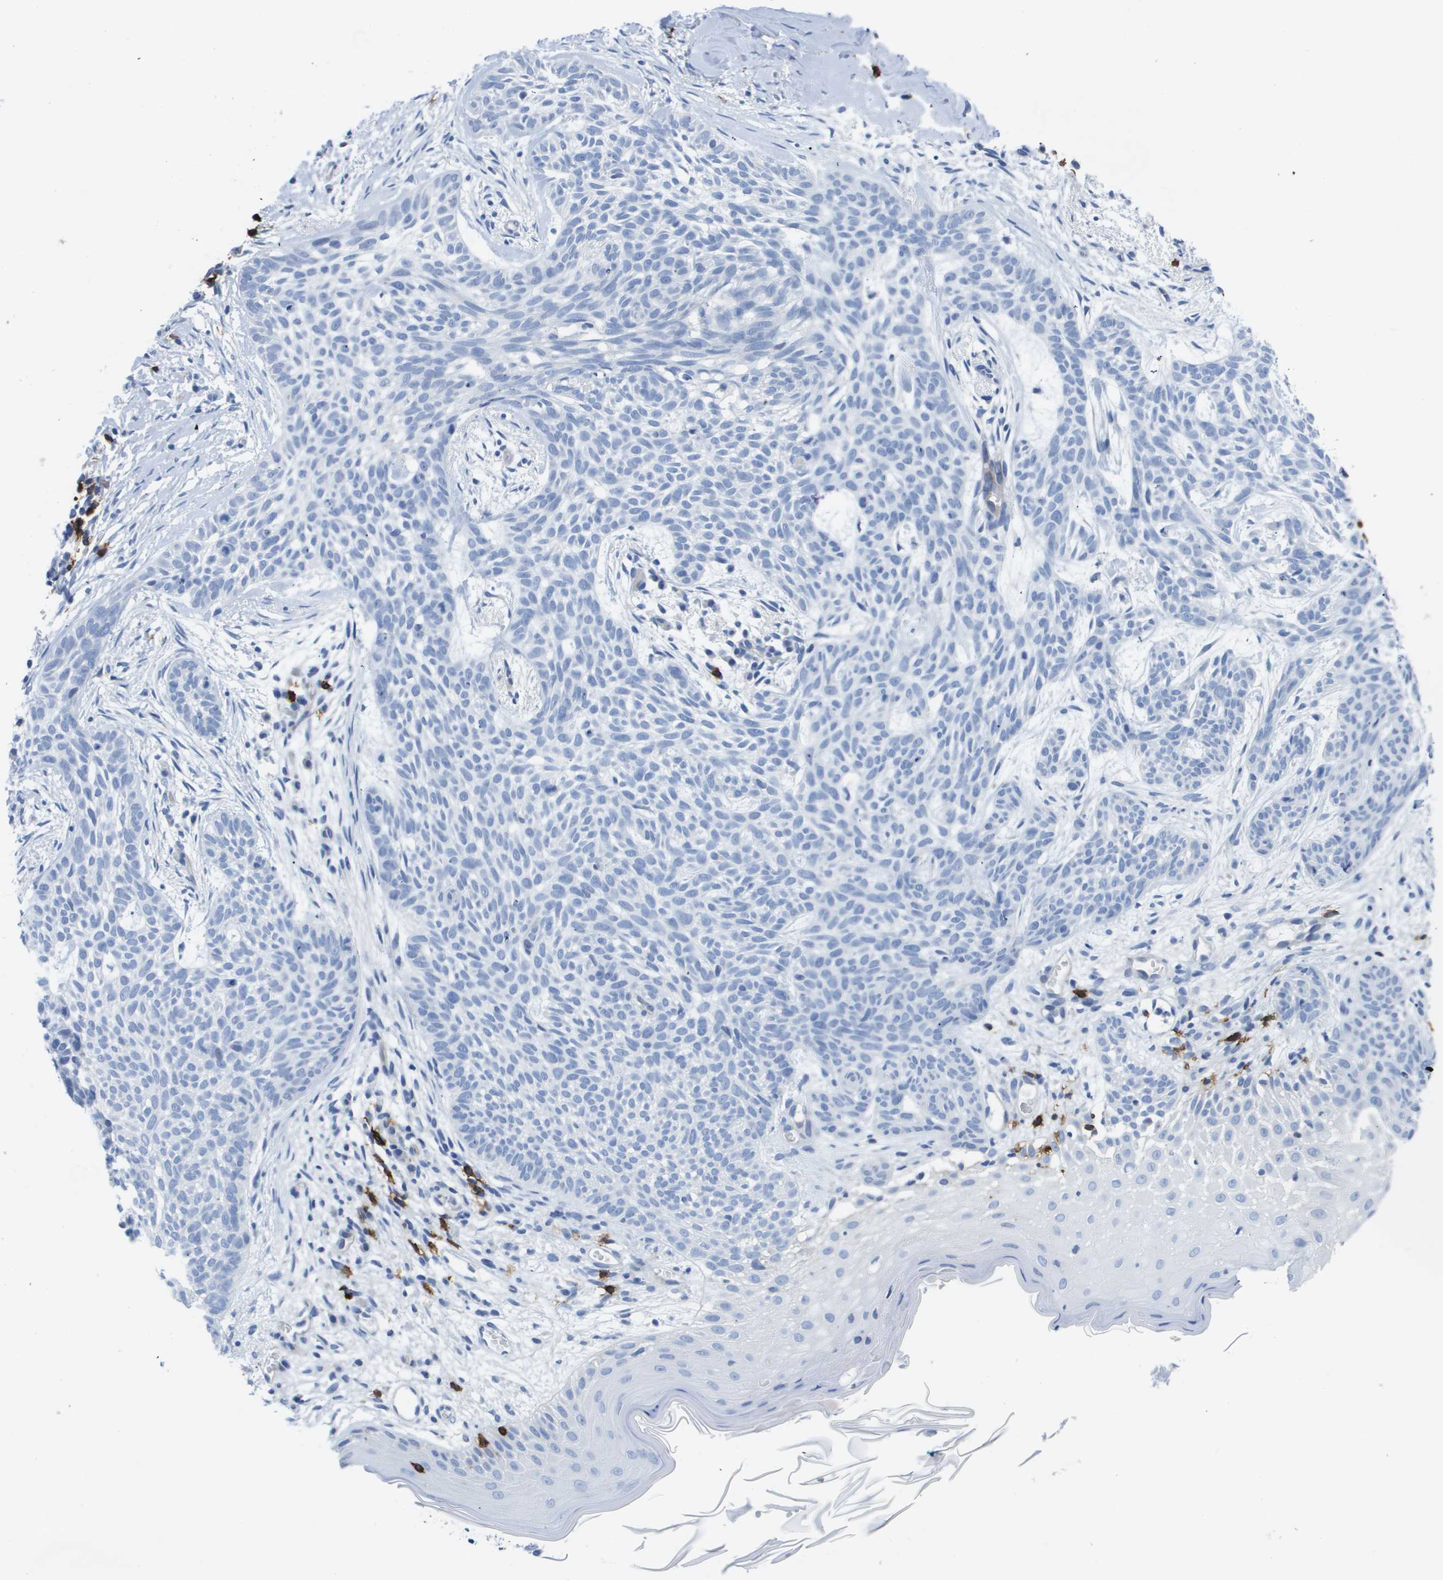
{"staining": {"intensity": "negative", "quantity": "none", "location": "none"}, "tissue": "skin cancer", "cell_type": "Tumor cells", "image_type": "cancer", "snomed": [{"axis": "morphology", "description": "Basal cell carcinoma"}, {"axis": "topography", "description": "Skin"}], "caption": "This is an immunohistochemistry photomicrograph of skin basal cell carcinoma. There is no staining in tumor cells.", "gene": "MS4A1", "patient": {"sex": "female", "age": 59}}